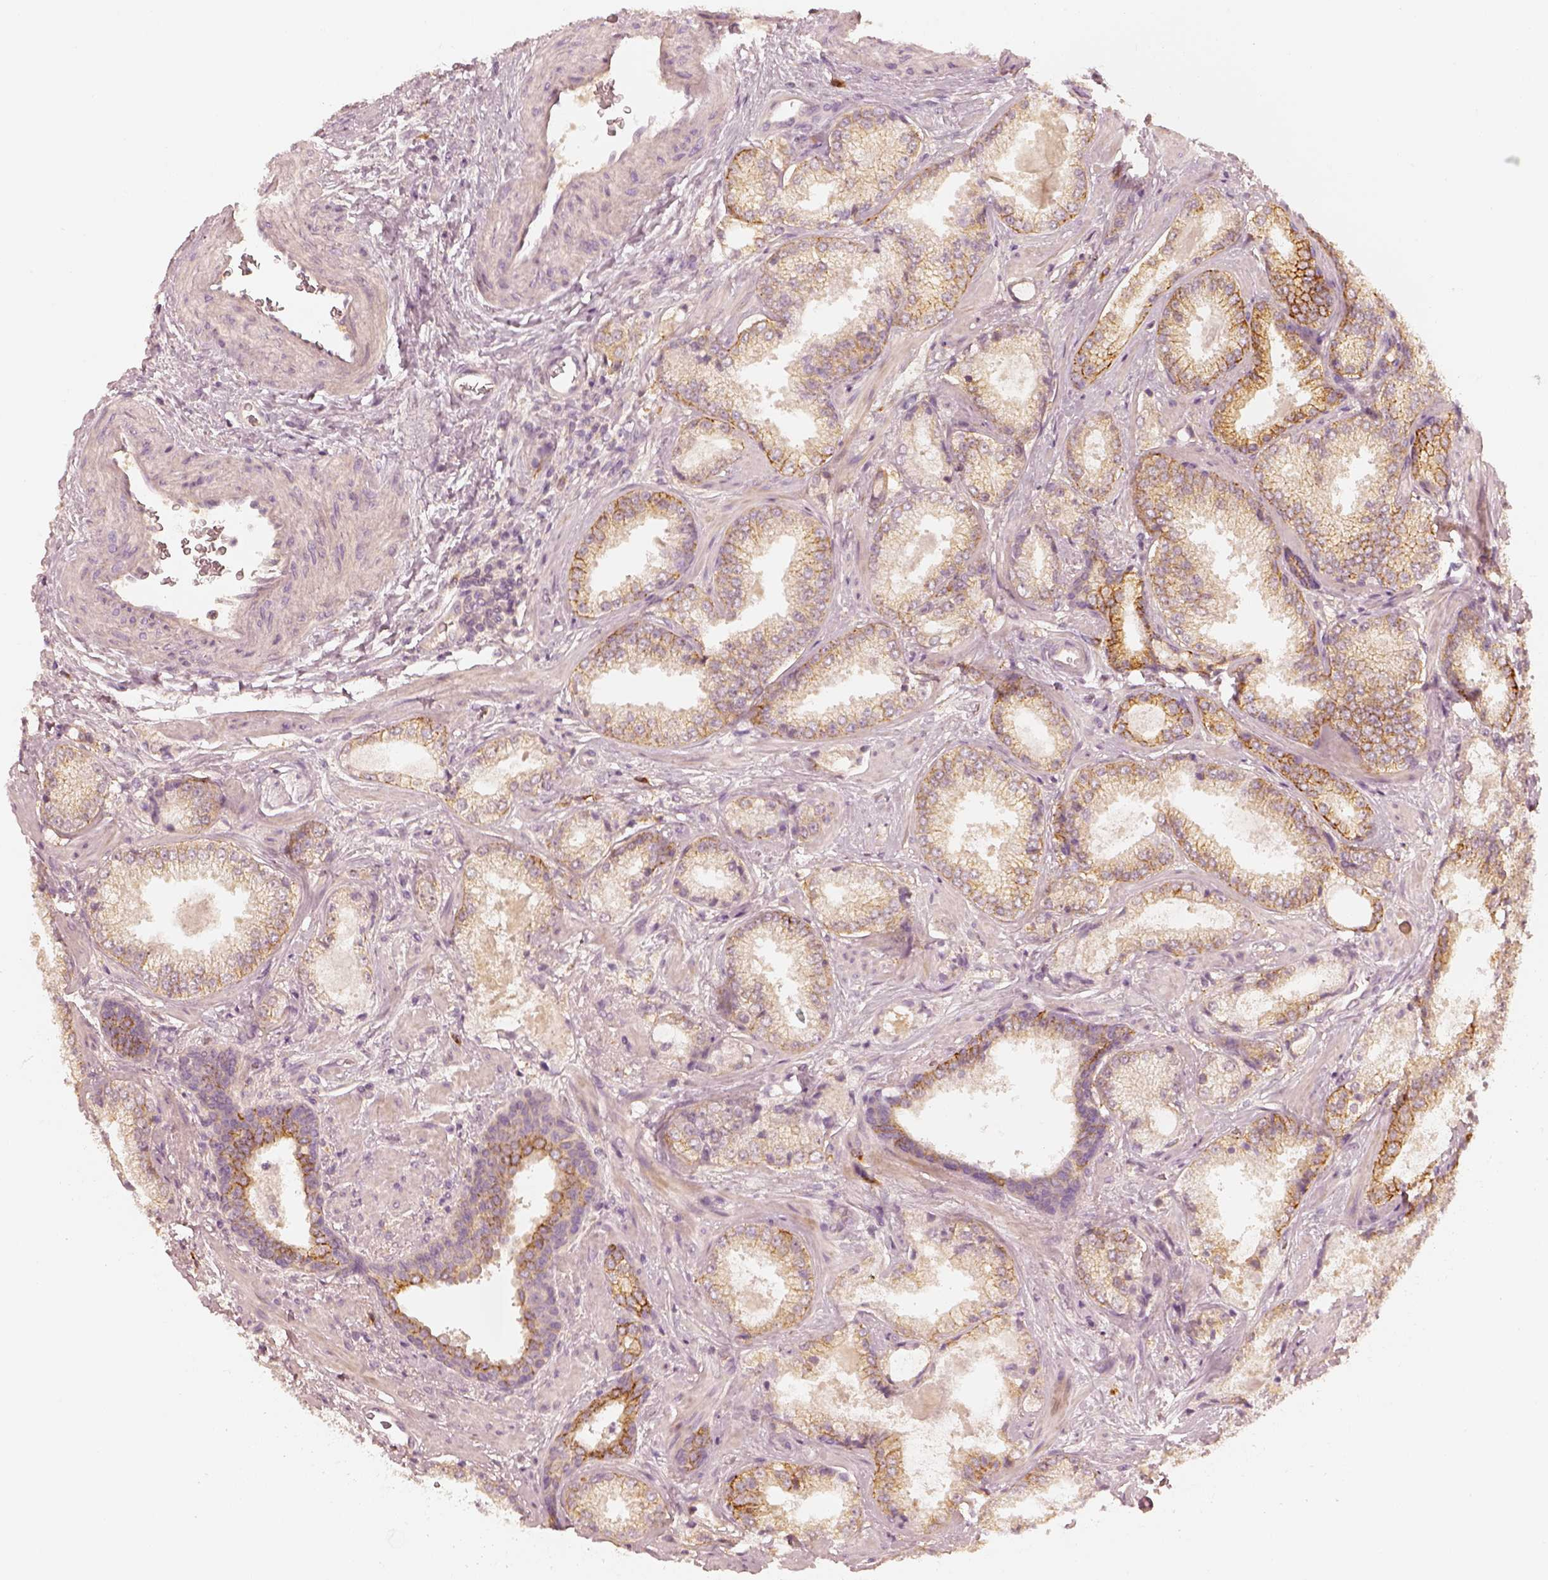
{"staining": {"intensity": "moderate", "quantity": ">75%", "location": "cytoplasmic/membranous"}, "tissue": "prostate cancer", "cell_type": "Tumor cells", "image_type": "cancer", "snomed": [{"axis": "morphology", "description": "Adenocarcinoma, Low grade"}, {"axis": "topography", "description": "Prostate"}], "caption": "Immunohistochemical staining of prostate cancer displays medium levels of moderate cytoplasmic/membranous positivity in about >75% of tumor cells.", "gene": "GORASP2", "patient": {"sex": "male", "age": 56}}